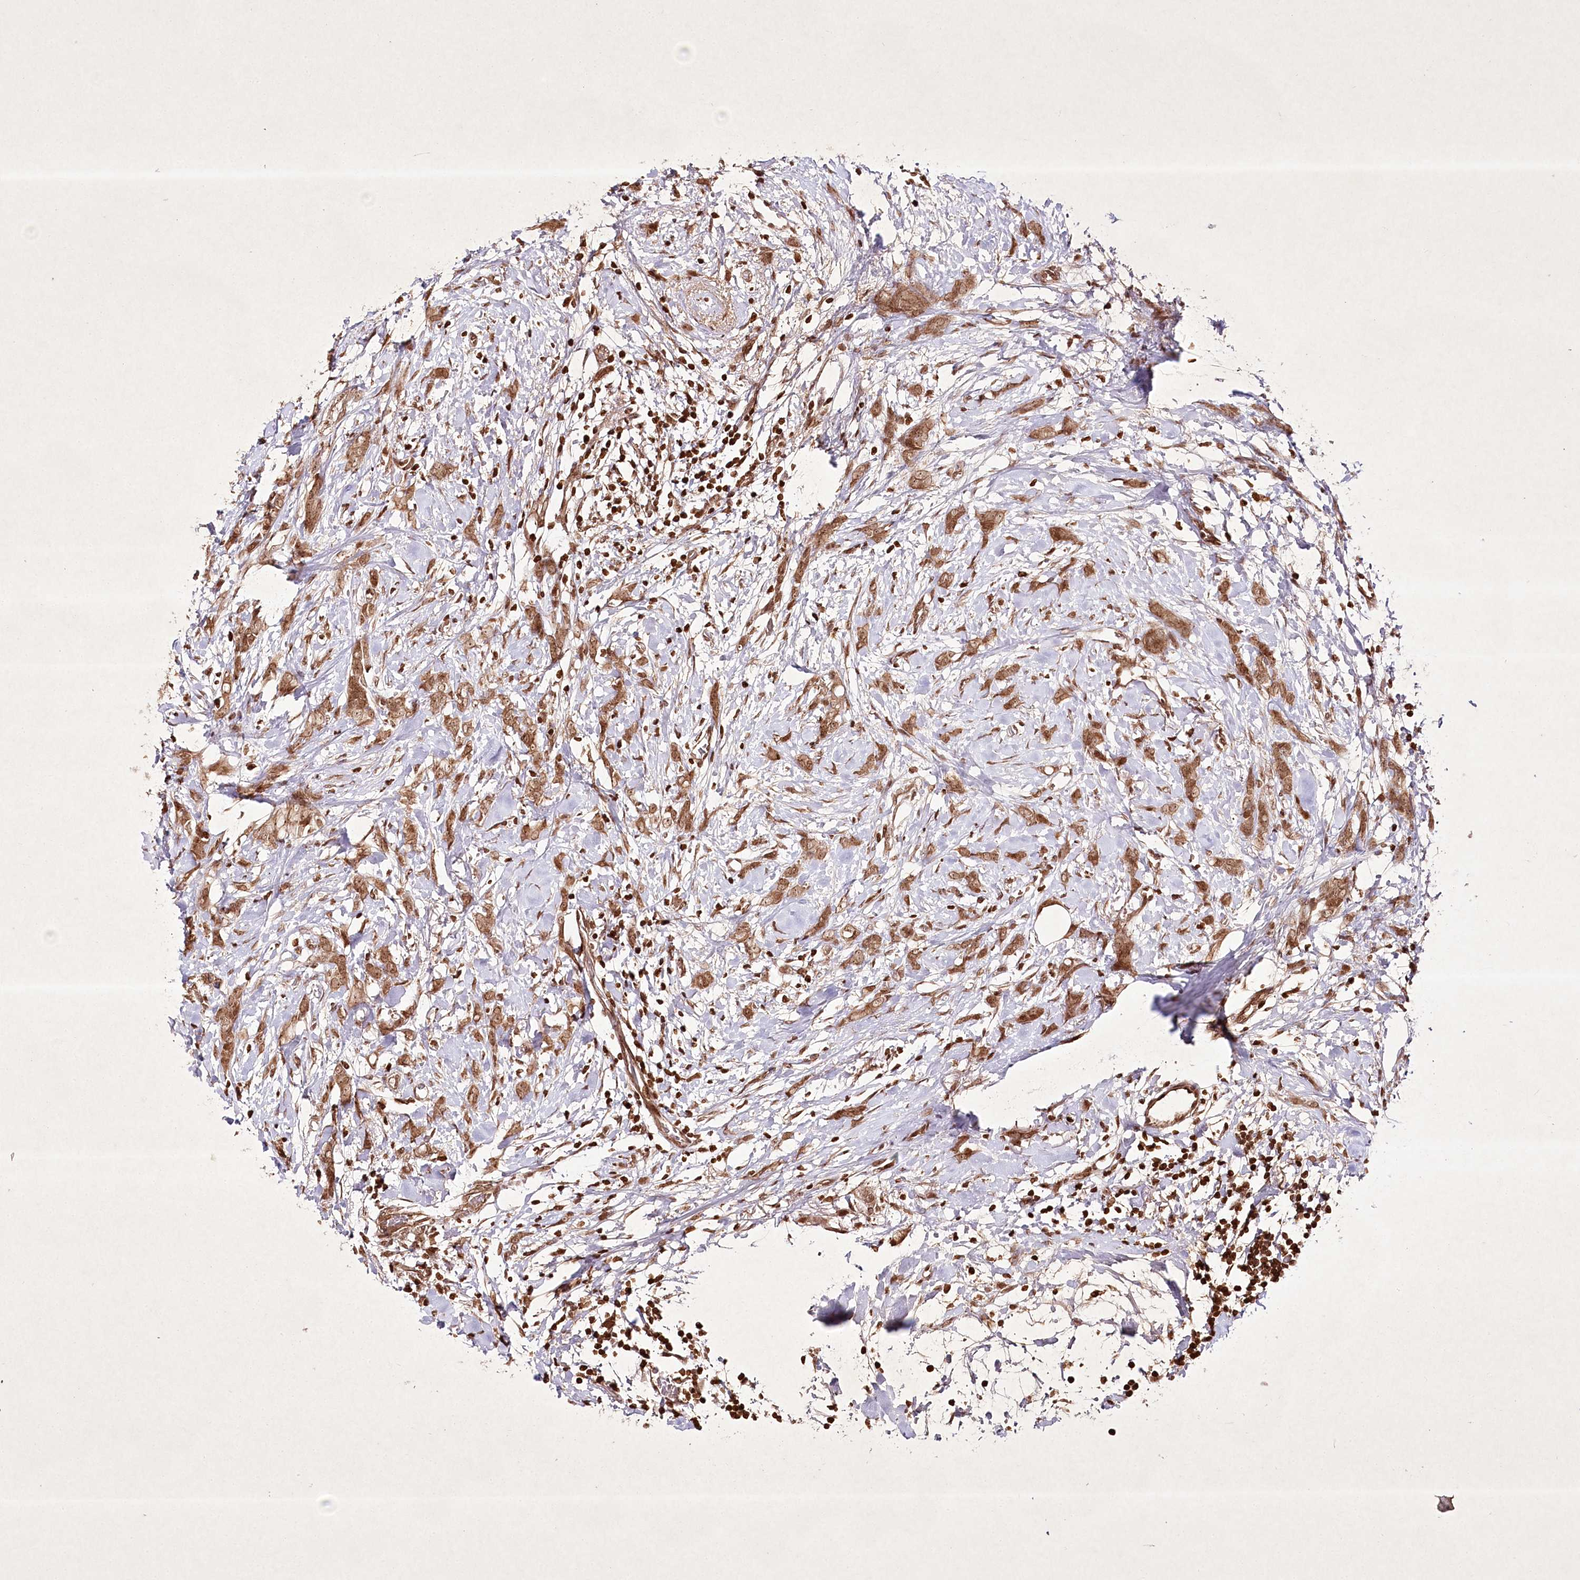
{"staining": {"intensity": "moderate", "quantity": ">75%", "location": "cytoplasmic/membranous,nuclear"}, "tissue": "breast cancer", "cell_type": "Tumor cells", "image_type": "cancer", "snomed": [{"axis": "morphology", "description": "Lobular carcinoma, in situ"}, {"axis": "morphology", "description": "Lobular carcinoma"}, {"axis": "topography", "description": "Breast"}], "caption": "Immunohistochemical staining of breast cancer (lobular carcinoma) reveals medium levels of moderate cytoplasmic/membranous and nuclear expression in approximately >75% of tumor cells.", "gene": "CARM1", "patient": {"sex": "female", "age": 41}}